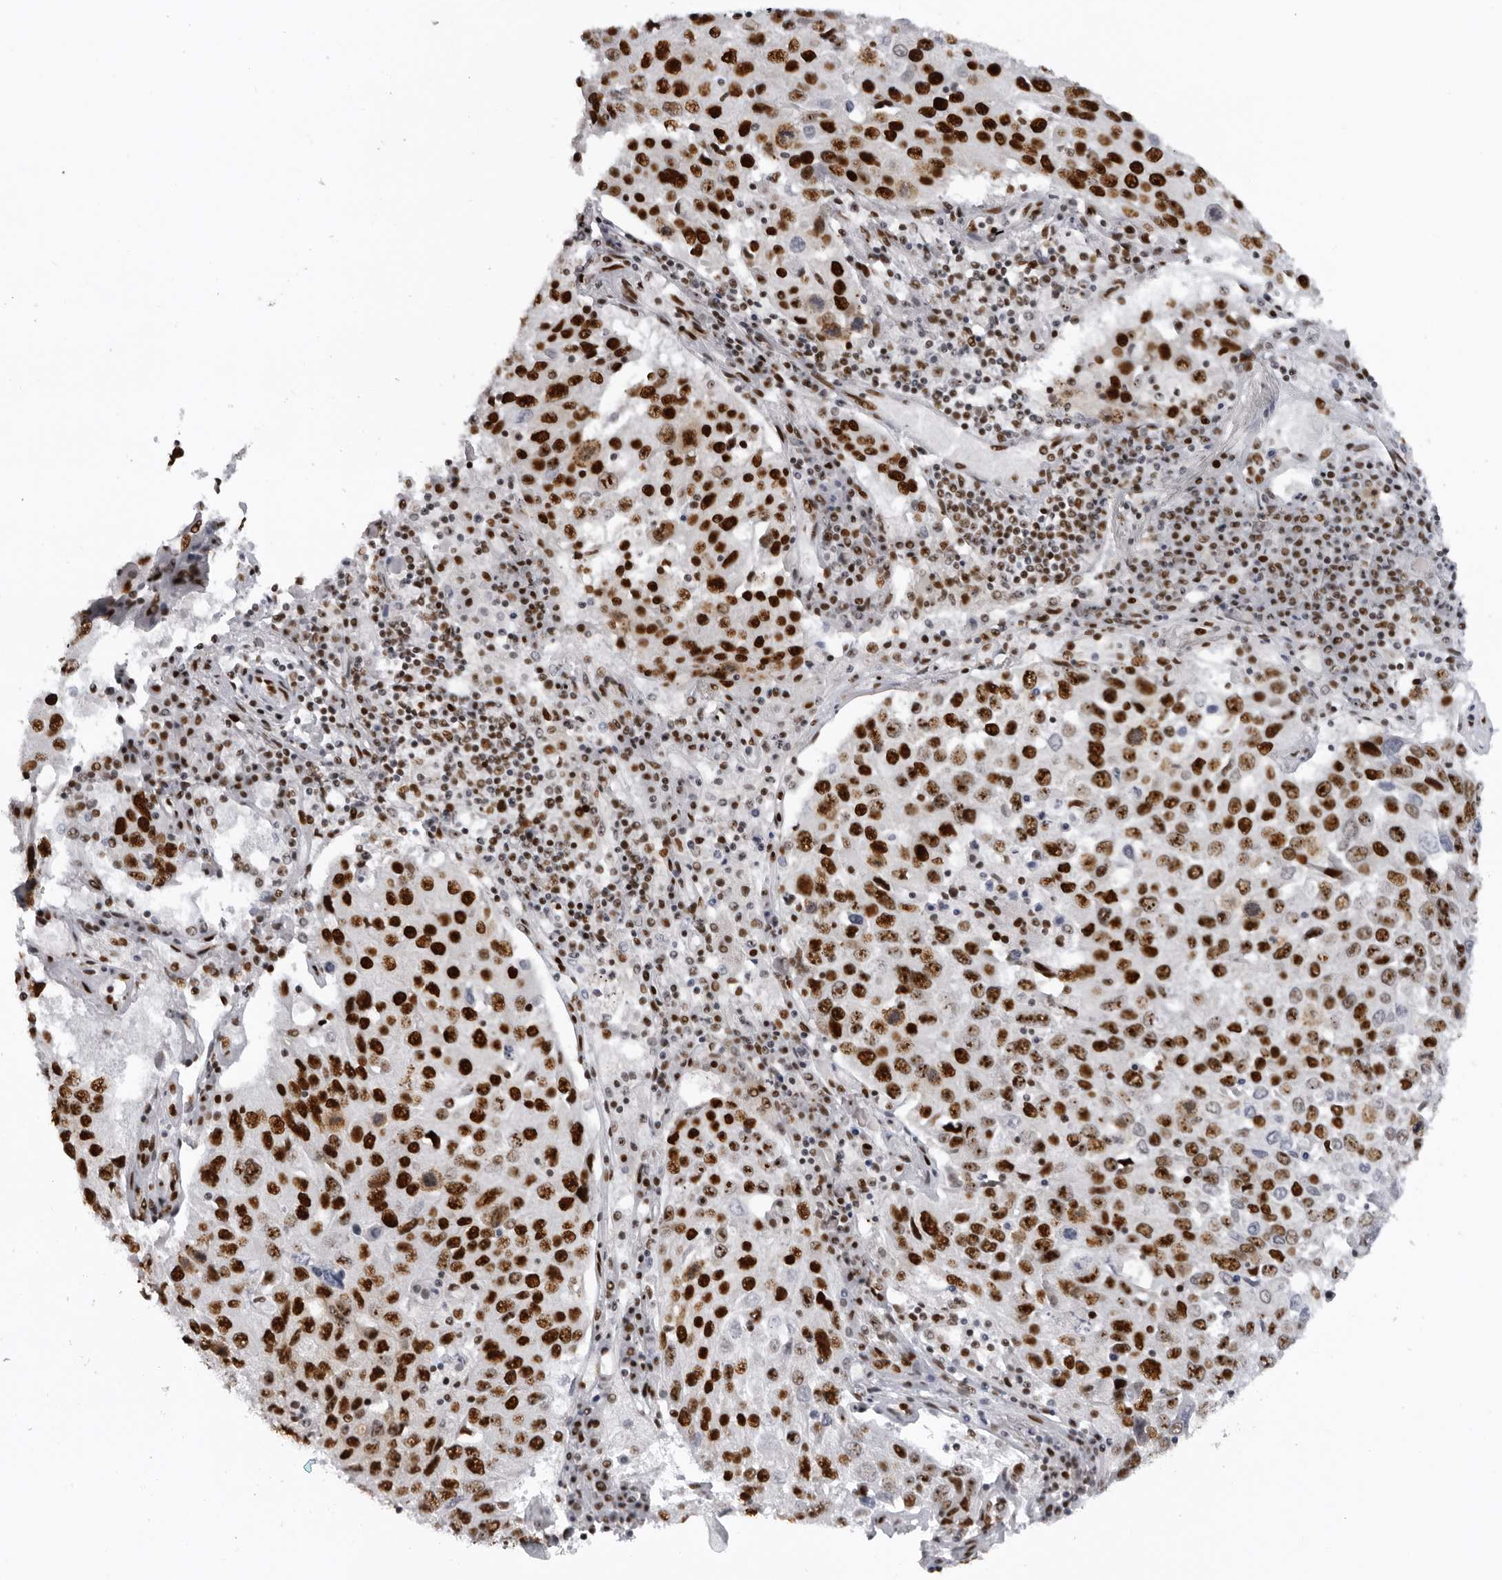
{"staining": {"intensity": "strong", "quantity": ">75%", "location": "nuclear"}, "tissue": "lung cancer", "cell_type": "Tumor cells", "image_type": "cancer", "snomed": [{"axis": "morphology", "description": "Squamous cell carcinoma, NOS"}, {"axis": "topography", "description": "Lung"}], "caption": "A micrograph of human lung squamous cell carcinoma stained for a protein exhibits strong nuclear brown staining in tumor cells. Immunohistochemistry (ihc) stains the protein in brown and the nuclei are stained blue.", "gene": "DHX9", "patient": {"sex": "male", "age": 65}}